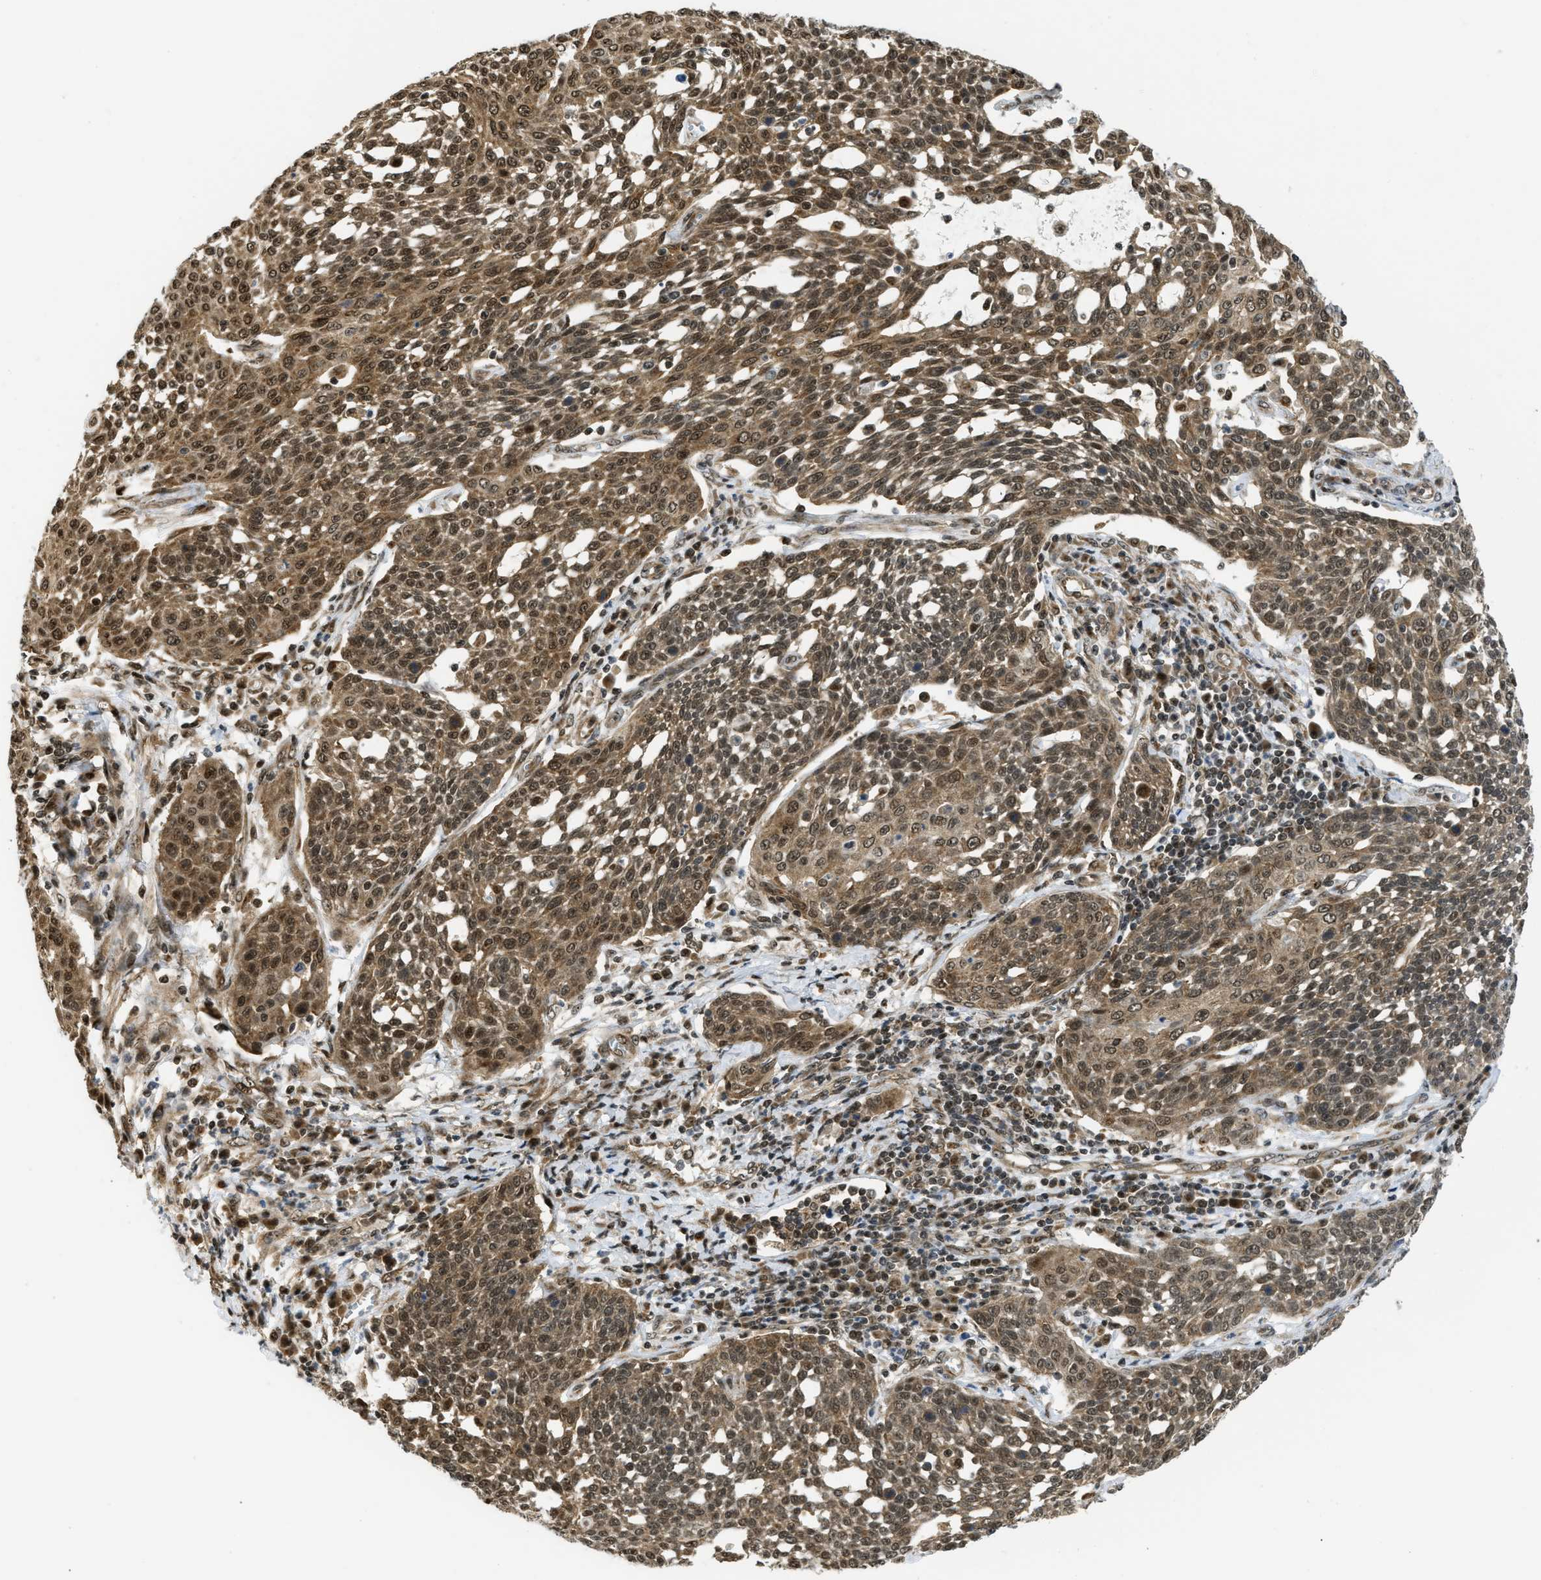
{"staining": {"intensity": "moderate", "quantity": ">75%", "location": "cytoplasmic/membranous,nuclear"}, "tissue": "cervical cancer", "cell_type": "Tumor cells", "image_type": "cancer", "snomed": [{"axis": "morphology", "description": "Squamous cell carcinoma, NOS"}, {"axis": "topography", "description": "Cervix"}], "caption": "Human cervical cancer stained with a brown dye reveals moderate cytoplasmic/membranous and nuclear positive staining in about >75% of tumor cells.", "gene": "TACC1", "patient": {"sex": "female", "age": 34}}